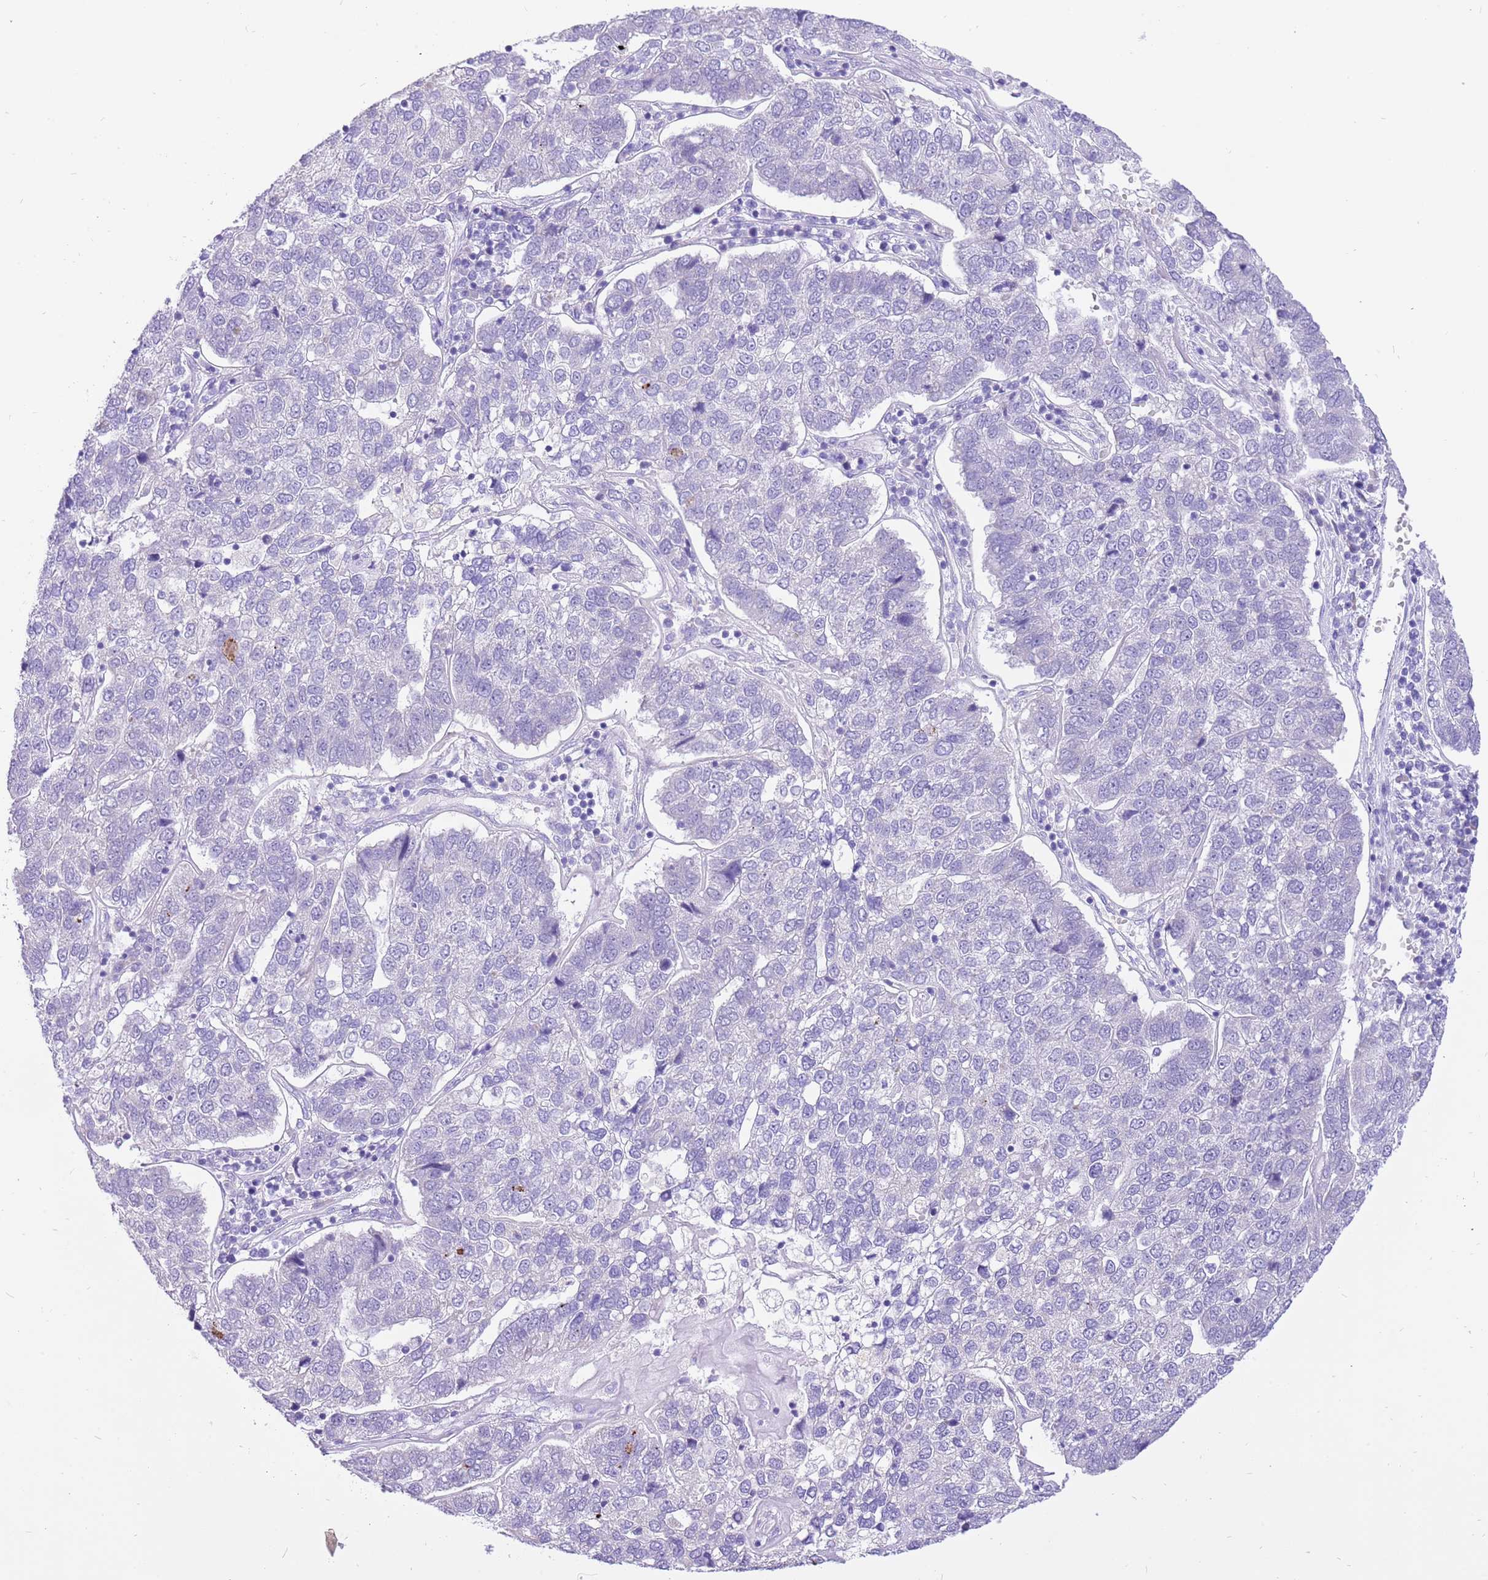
{"staining": {"intensity": "negative", "quantity": "none", "location": "none"}, "tissue": "pancreatic cancer", "cell_type": "Tumor cells", "image_type": "cancer", "snomed": [{"axis": "morphology", "description": "Adenocarcinoma, NOS"}, {"axis": "topography", "description": "Pancreas"}], "caption": "Tumor cells are negative for brown protein staining in adenocarcinoma (pancreatic).", "gene": "R3HDM4", "patient": {"sex": "female", "age": 61}}